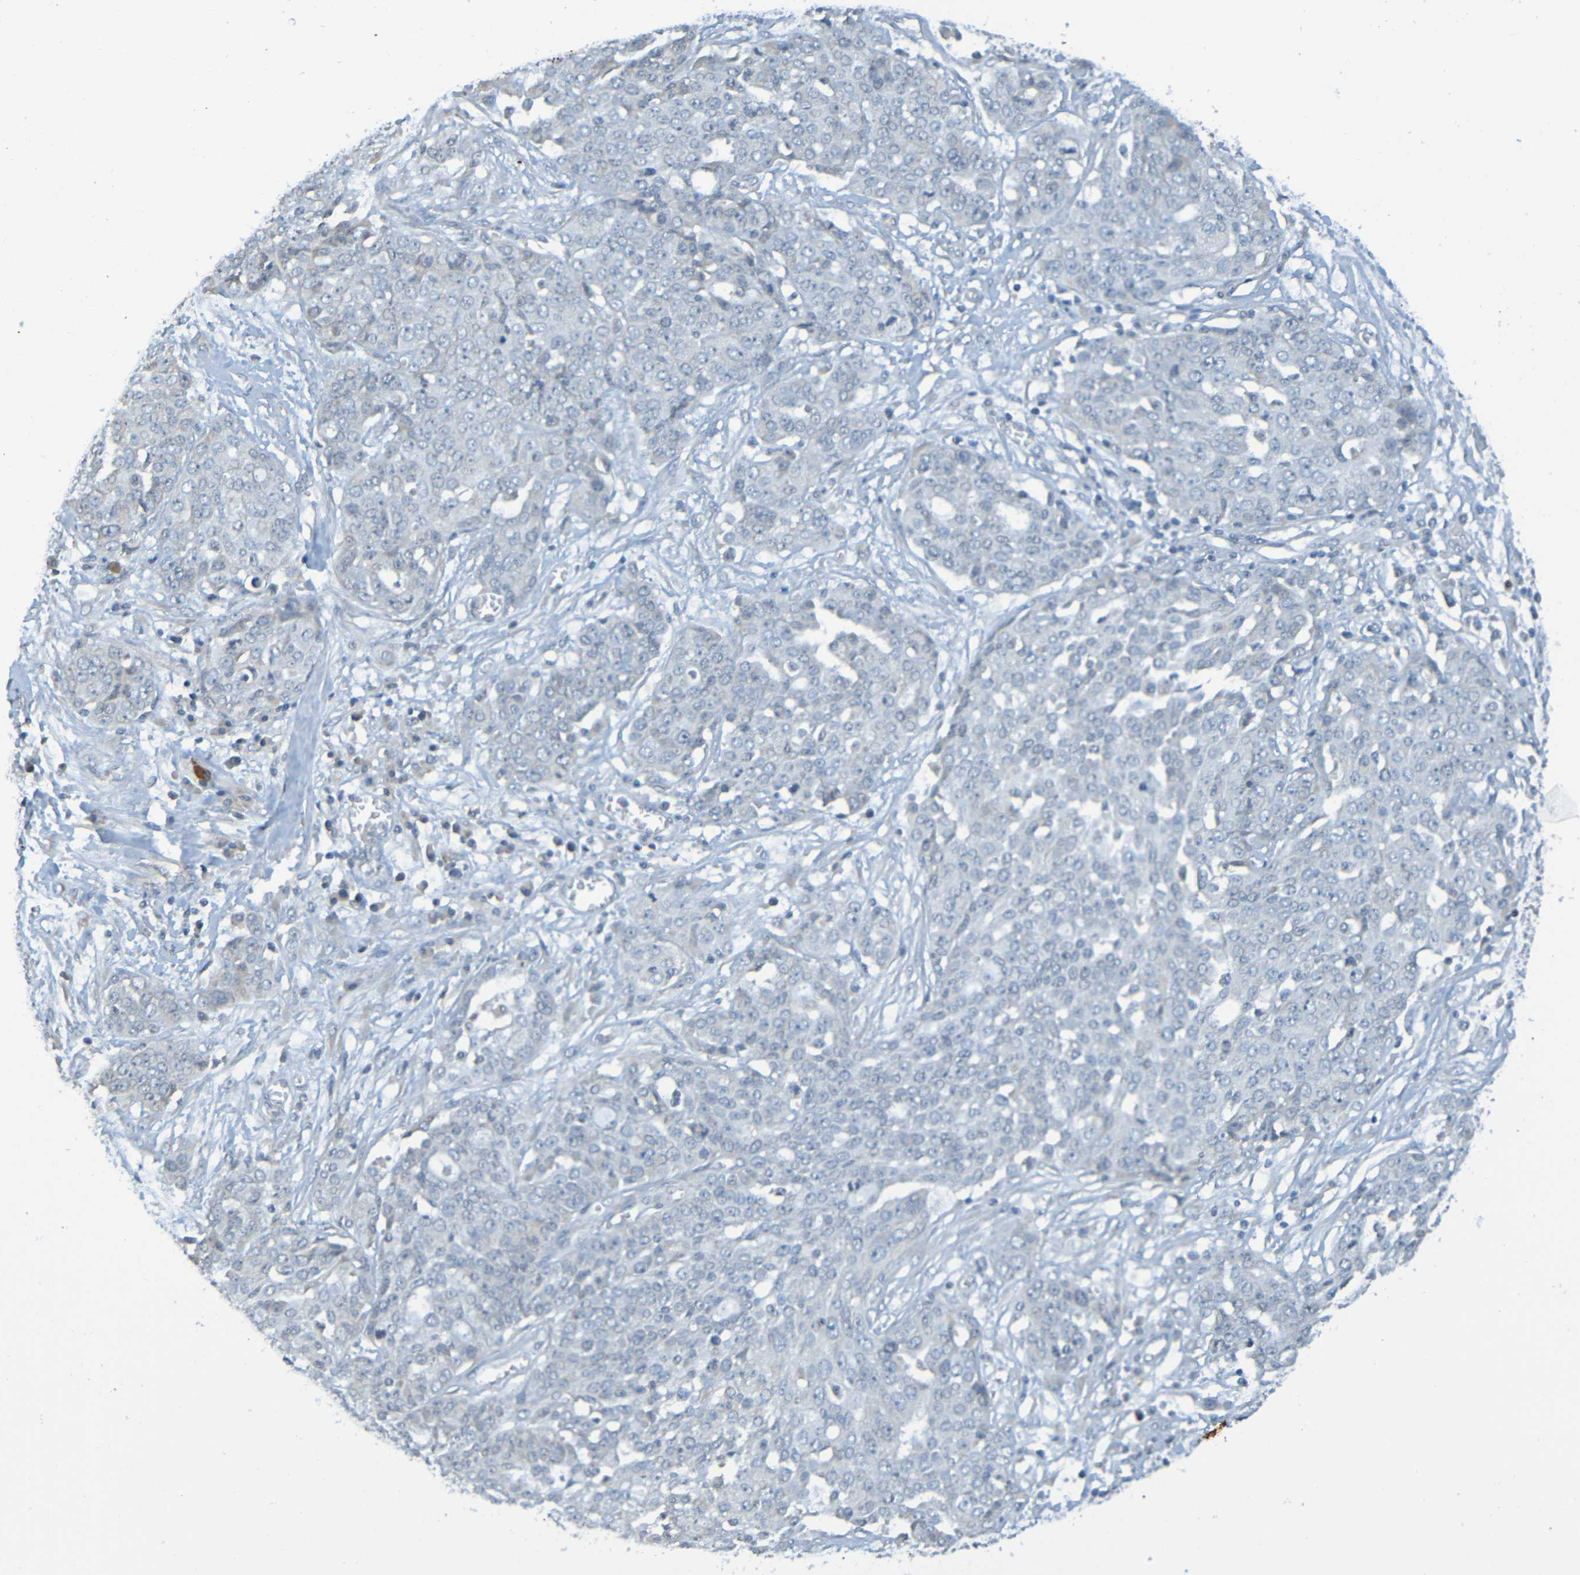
{"staining": {"intensity": "negative", "quantity": "none", "location": "none"}, "tissue": "ovarian cancer", "cell_type": "Tumor cells", "image_type": "cancer", "snomed": [{"axis": "morphology", "description": "Cystadenocarcinoma, serous, NOS"}, {"axis": "topography", "description": "Soft tissue"}, {"axis": "topography", "description": "Ovary"}], "caption": "The immunohistochemistry histopathology image has no significant expression in tumor cells of ovarian cancer (serous cystadenocarcinoma) tissue.", "gene": "C3AR1", "patient": {"sex": "female", "age": 57}}